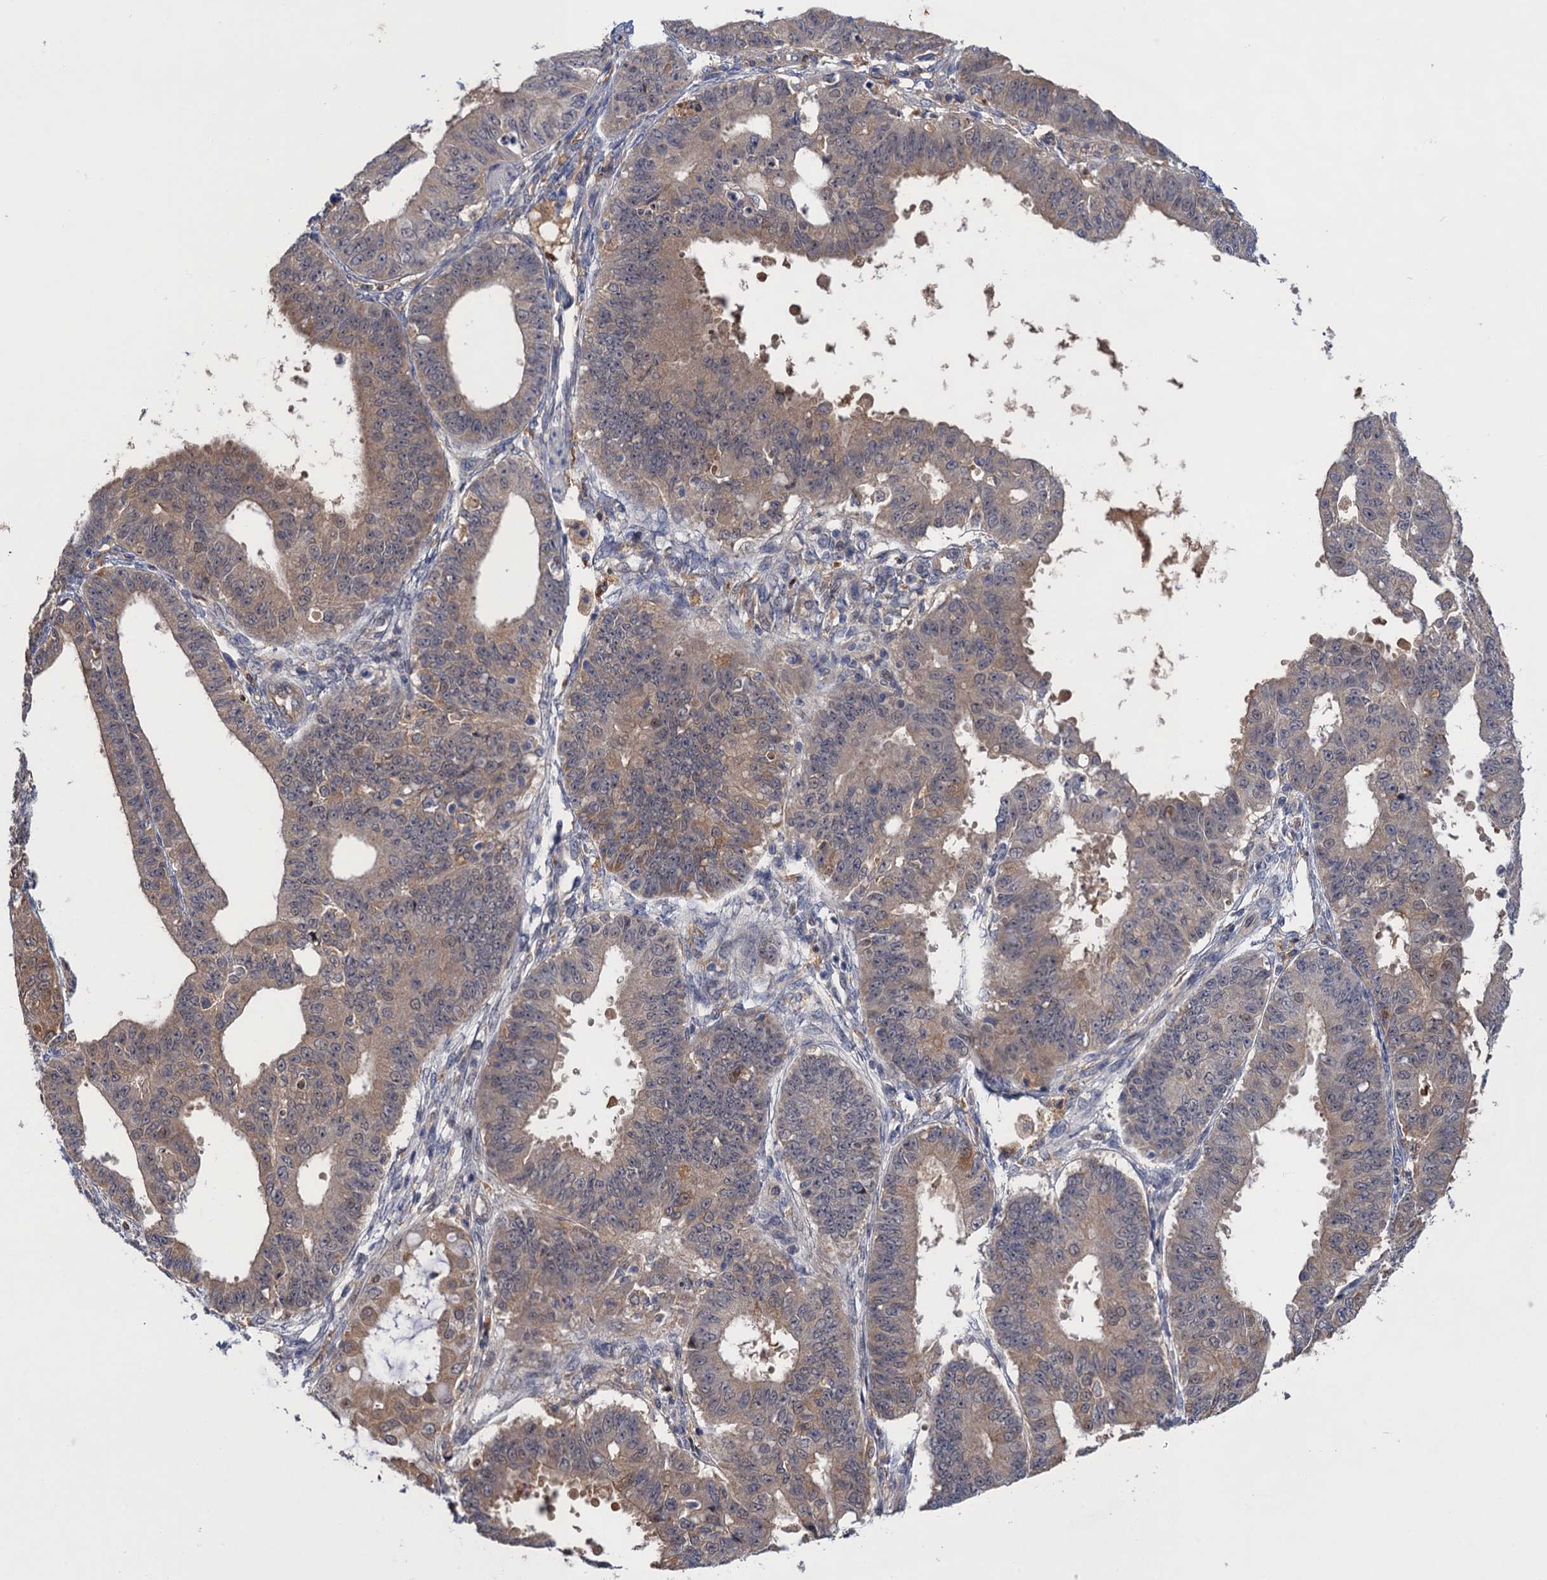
{"staining": {"intensity": "weak", "quantity": "25%-75%", "location": "cytoplasmic/membranous,nuclear"}, "tissue": "ovarian cancer", "cell_type": "Tumor cells", "image_type": "cancer", "snomed": [{"axis": "morphology", "description": "Carcinoma, endometroid"}, {"axis": "topography", "description": "Appendix"}, {"axis": "topography", "description": "Ovary"}], "caption": "The photomicrograph exhibits immunohistochemical staining of ovarian endometroid carcinoma. There is weak cytoplasmic/membranous and nuclear positivity is present in about 25%-75% of tumor cells.", "gene": "NEK8", "patient": {"sex": "female", "age": 42}}